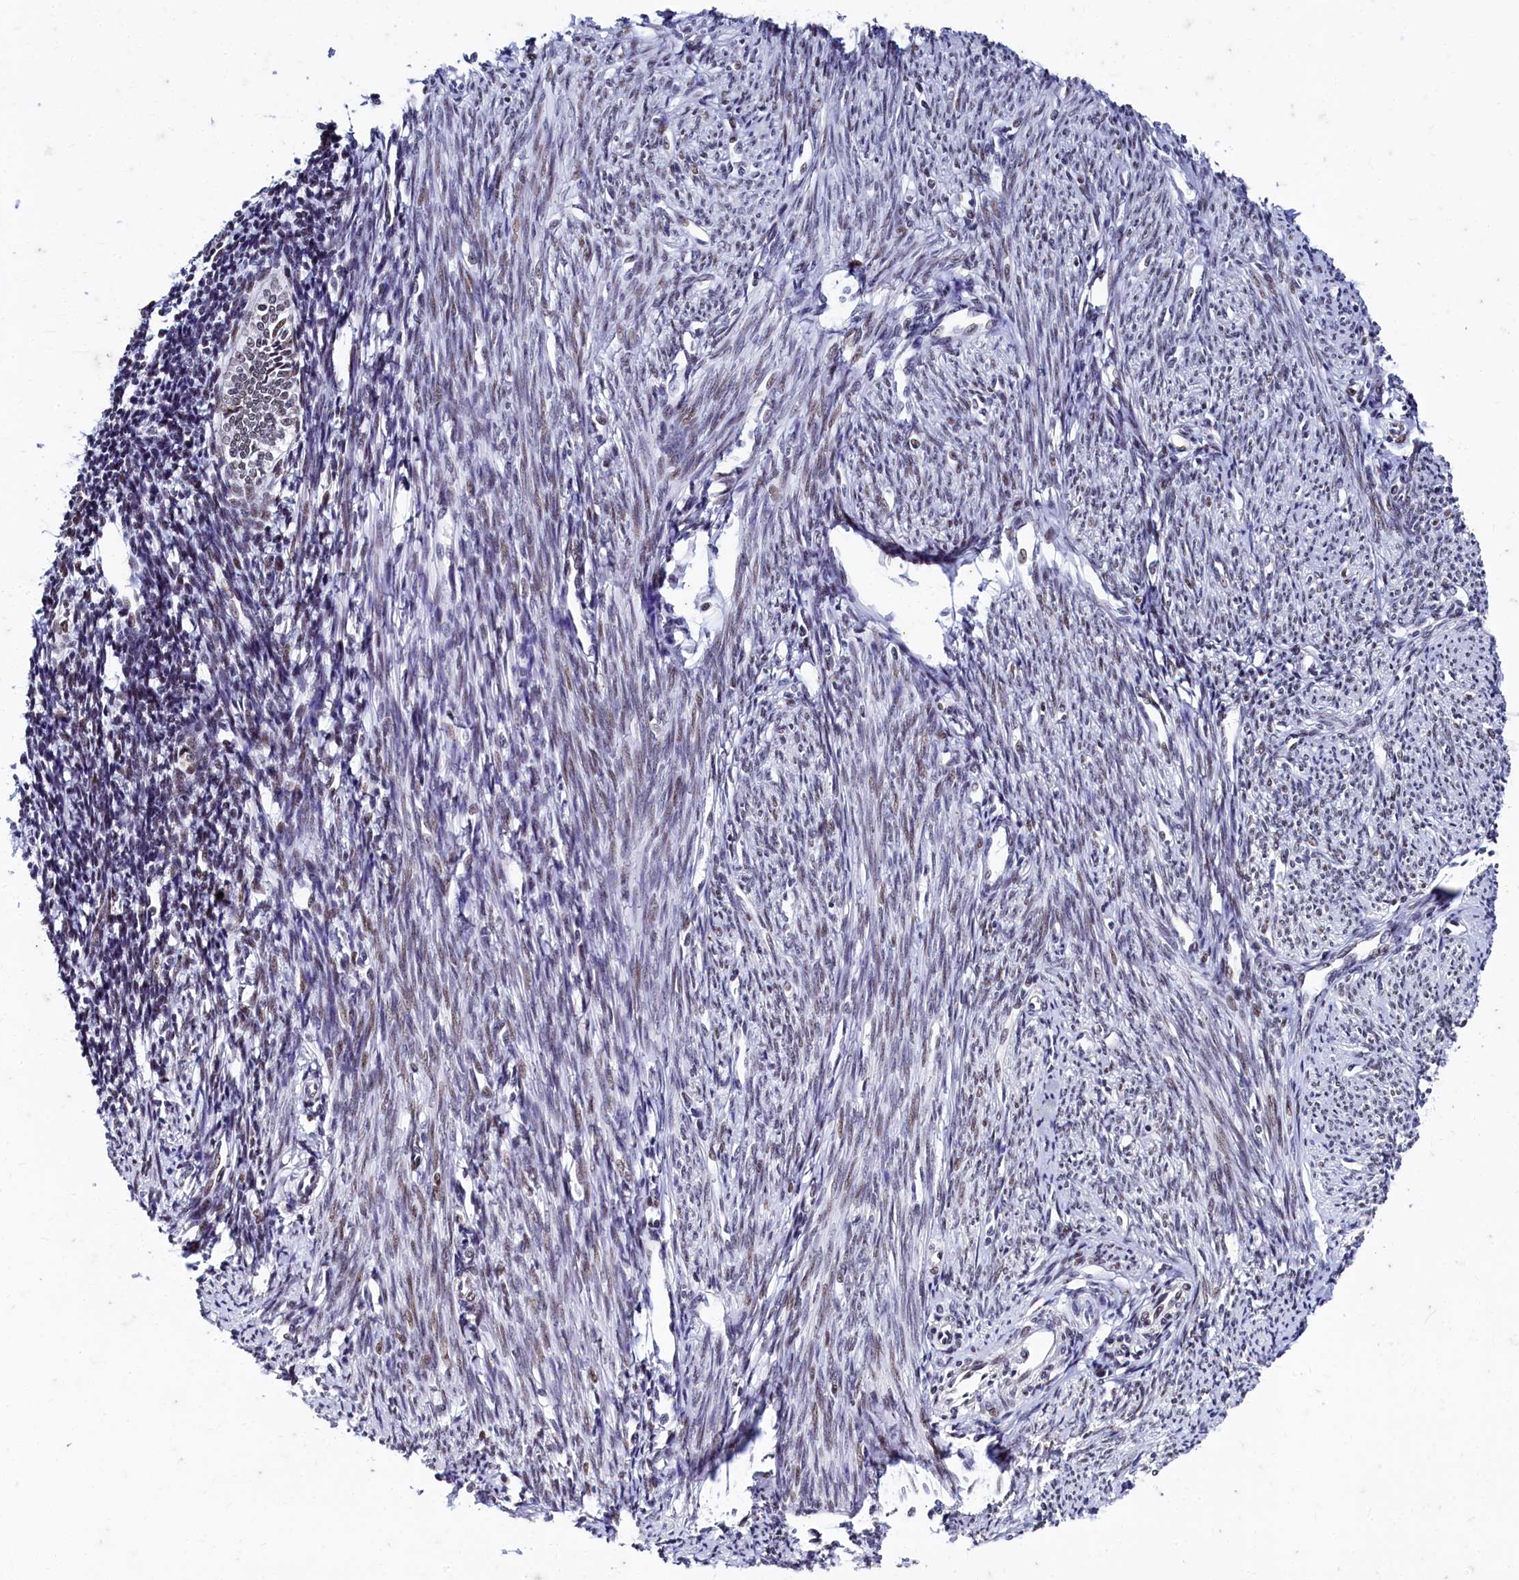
{"staining": {"intensity": "moderate", "quantity": "25%-75%", "location": "nuclear"}, "tissue": "endometrium", "cell_type": "Cells in endometrial stroma", "image_type": "normal", "snomed": [{"axis": "morphology", "description": "Normal tissue, NOS"}, {"axis": "topography", "description": "Endometrium"}], "caption": "Moderate nuclear positivity is seen in about 25%-75% of cells in endometrial stroma in normal endometrium. The protein is stained brown, and the nuclei are stained in blue (DAB (3,3'-diaminobenzidine) IHC with brightfield microscopy, high magnification).", "gene": "CPSF7", "patient": {"sex": "female", "age": 56}}